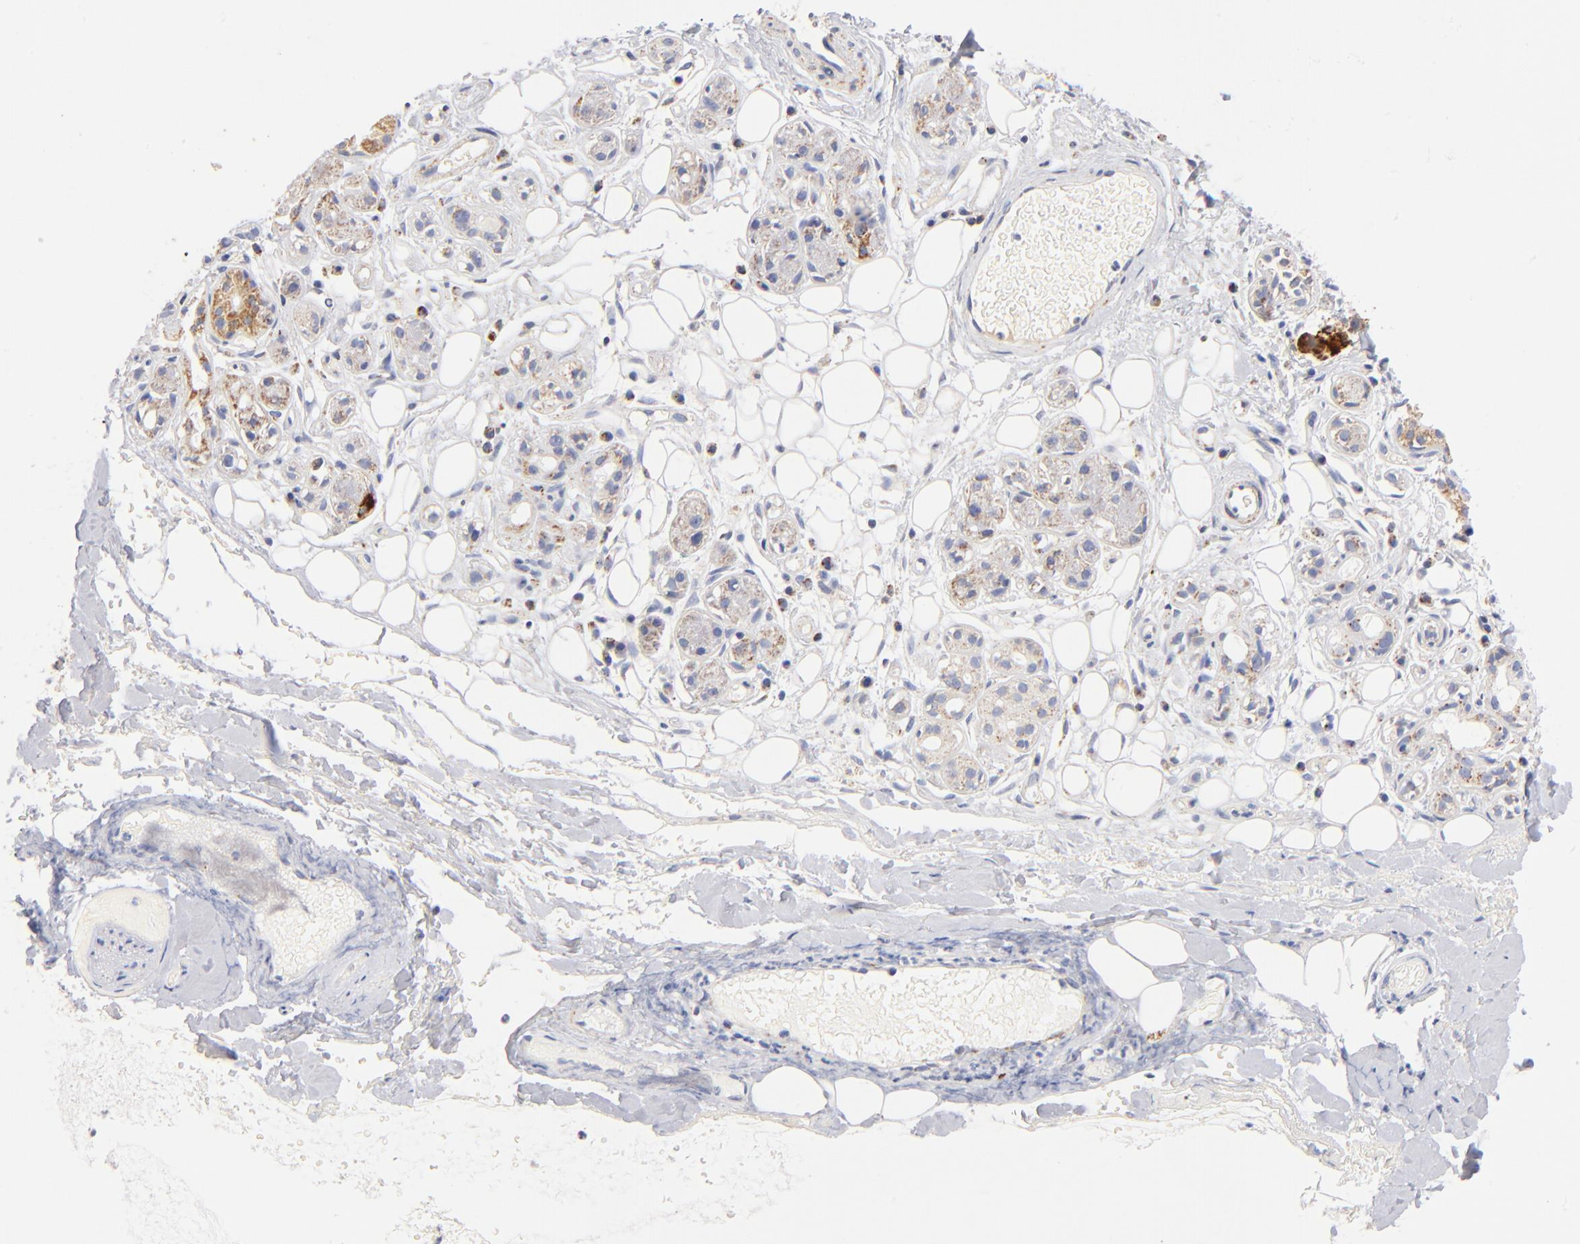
{"staining": {"intensity": "moderate", "quantity": "25%-75%", "location": "cytoplasmic/membranous"}, "tissue": "salivary gland", "cell_type": "Glandular cells", "image_type": "normal", "snomed": [{"axis": "morphology", "description": "Normal tissue, NOS"}, {"axis": "topography", "description": "Salivary gland"}], "caption": "Brown immunohistochemical staining in benign salivary gland displays moderate cytoplasmic/membranous staining in approximately 25%-75% of glandular cells.", "gene": "DLAT", "patient": {"sex": "male", "age": 54}}